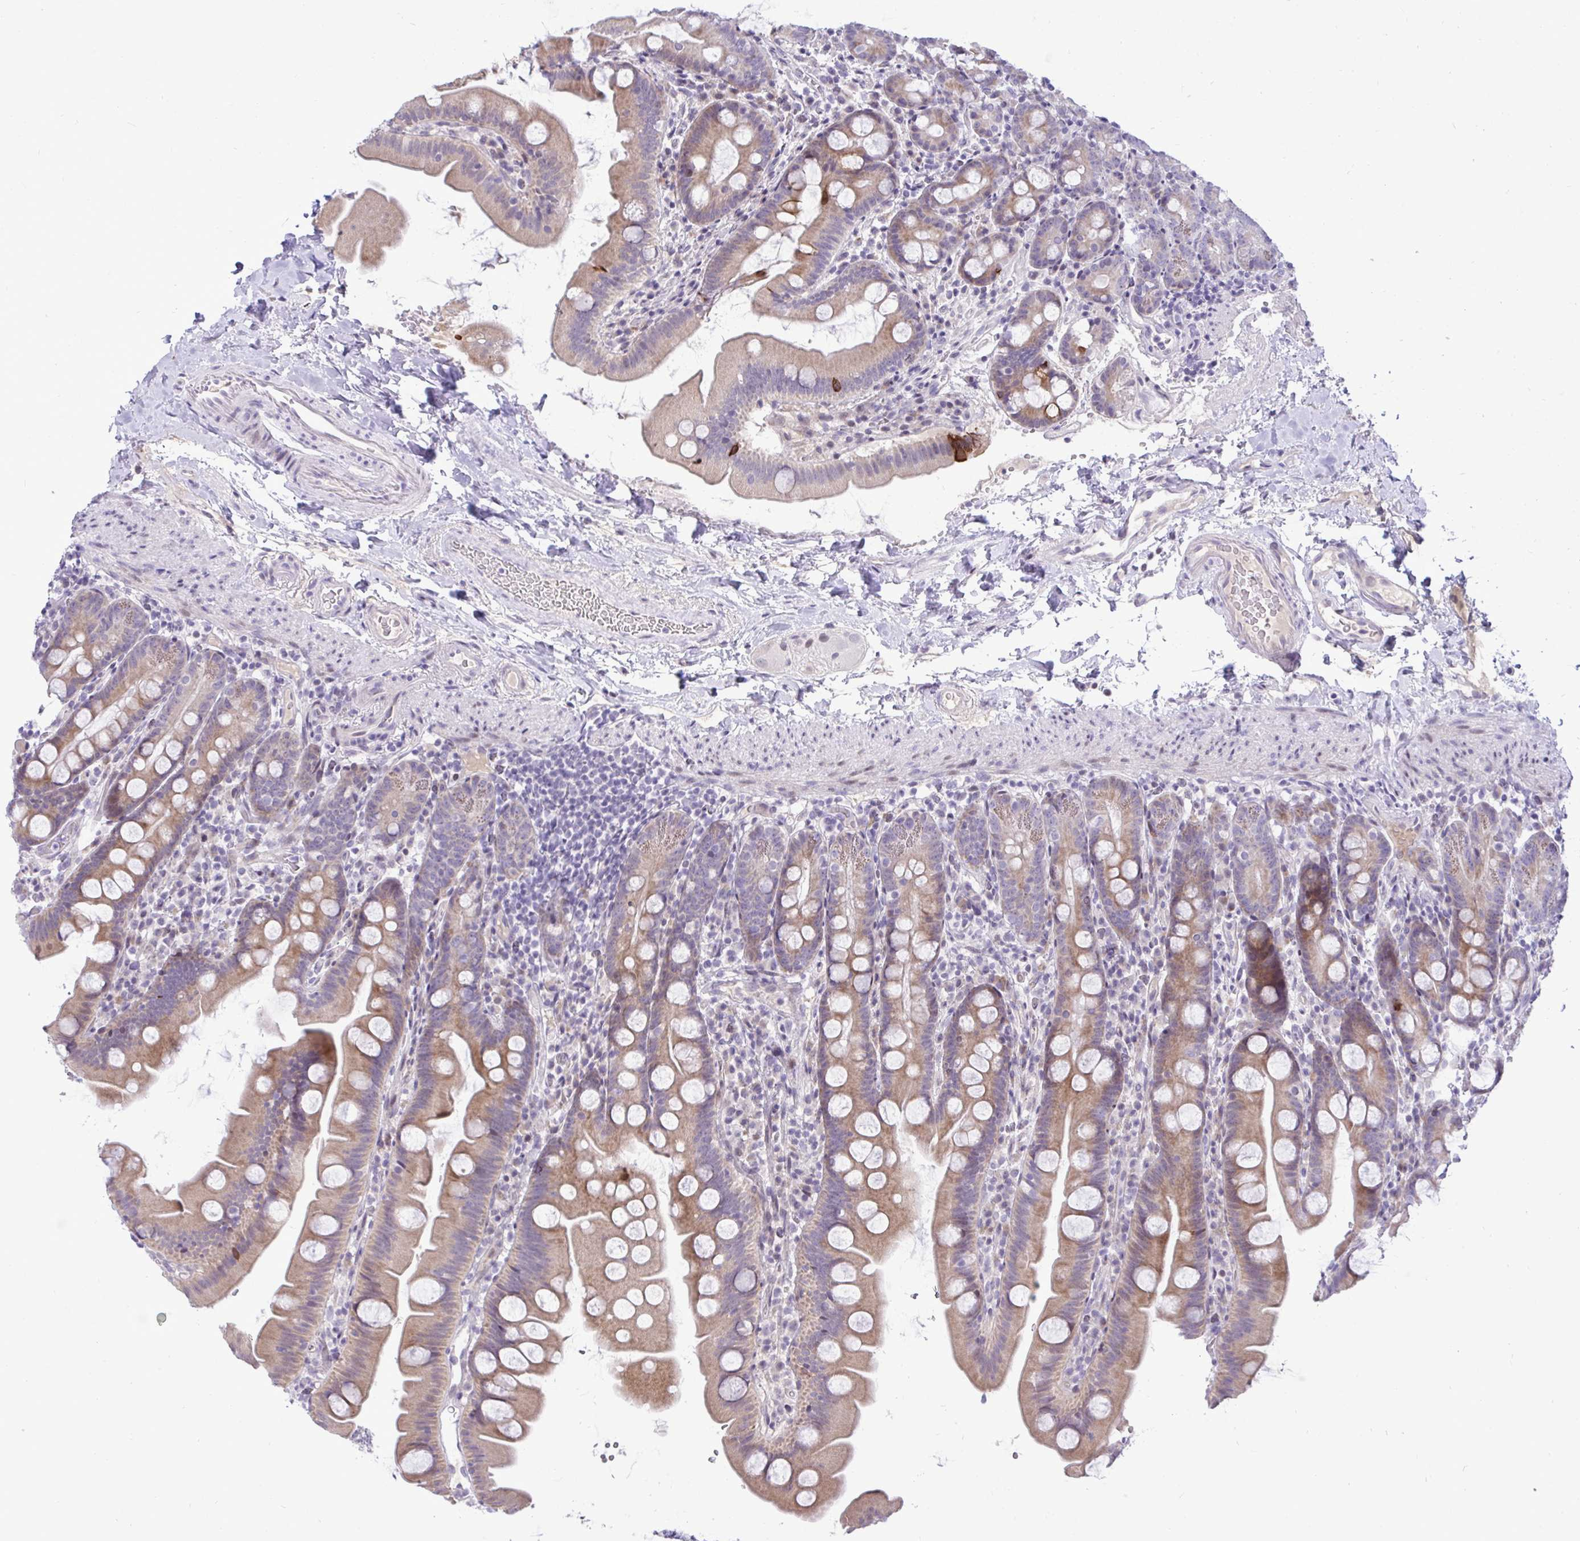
{"staining": {"intensity": "moderate", "quantity": ">75%", "location": "cytoplasmic/membranous"}, "tissue": "small intestine", "cell_type": "Glandular cells", "image_type": "normal", "snomed": [{"axis": "morphology", "description": "Normal tissue, NOS"}, {"axis": "topography", "description": "Small intestine"}], "caption": "An image of small intestine stained for a protein shows moderate cytoplasmic/membranous brown staining in glandular cells.", "gene": "EPOP", "patient": {"sex": "female", "age": 68}}